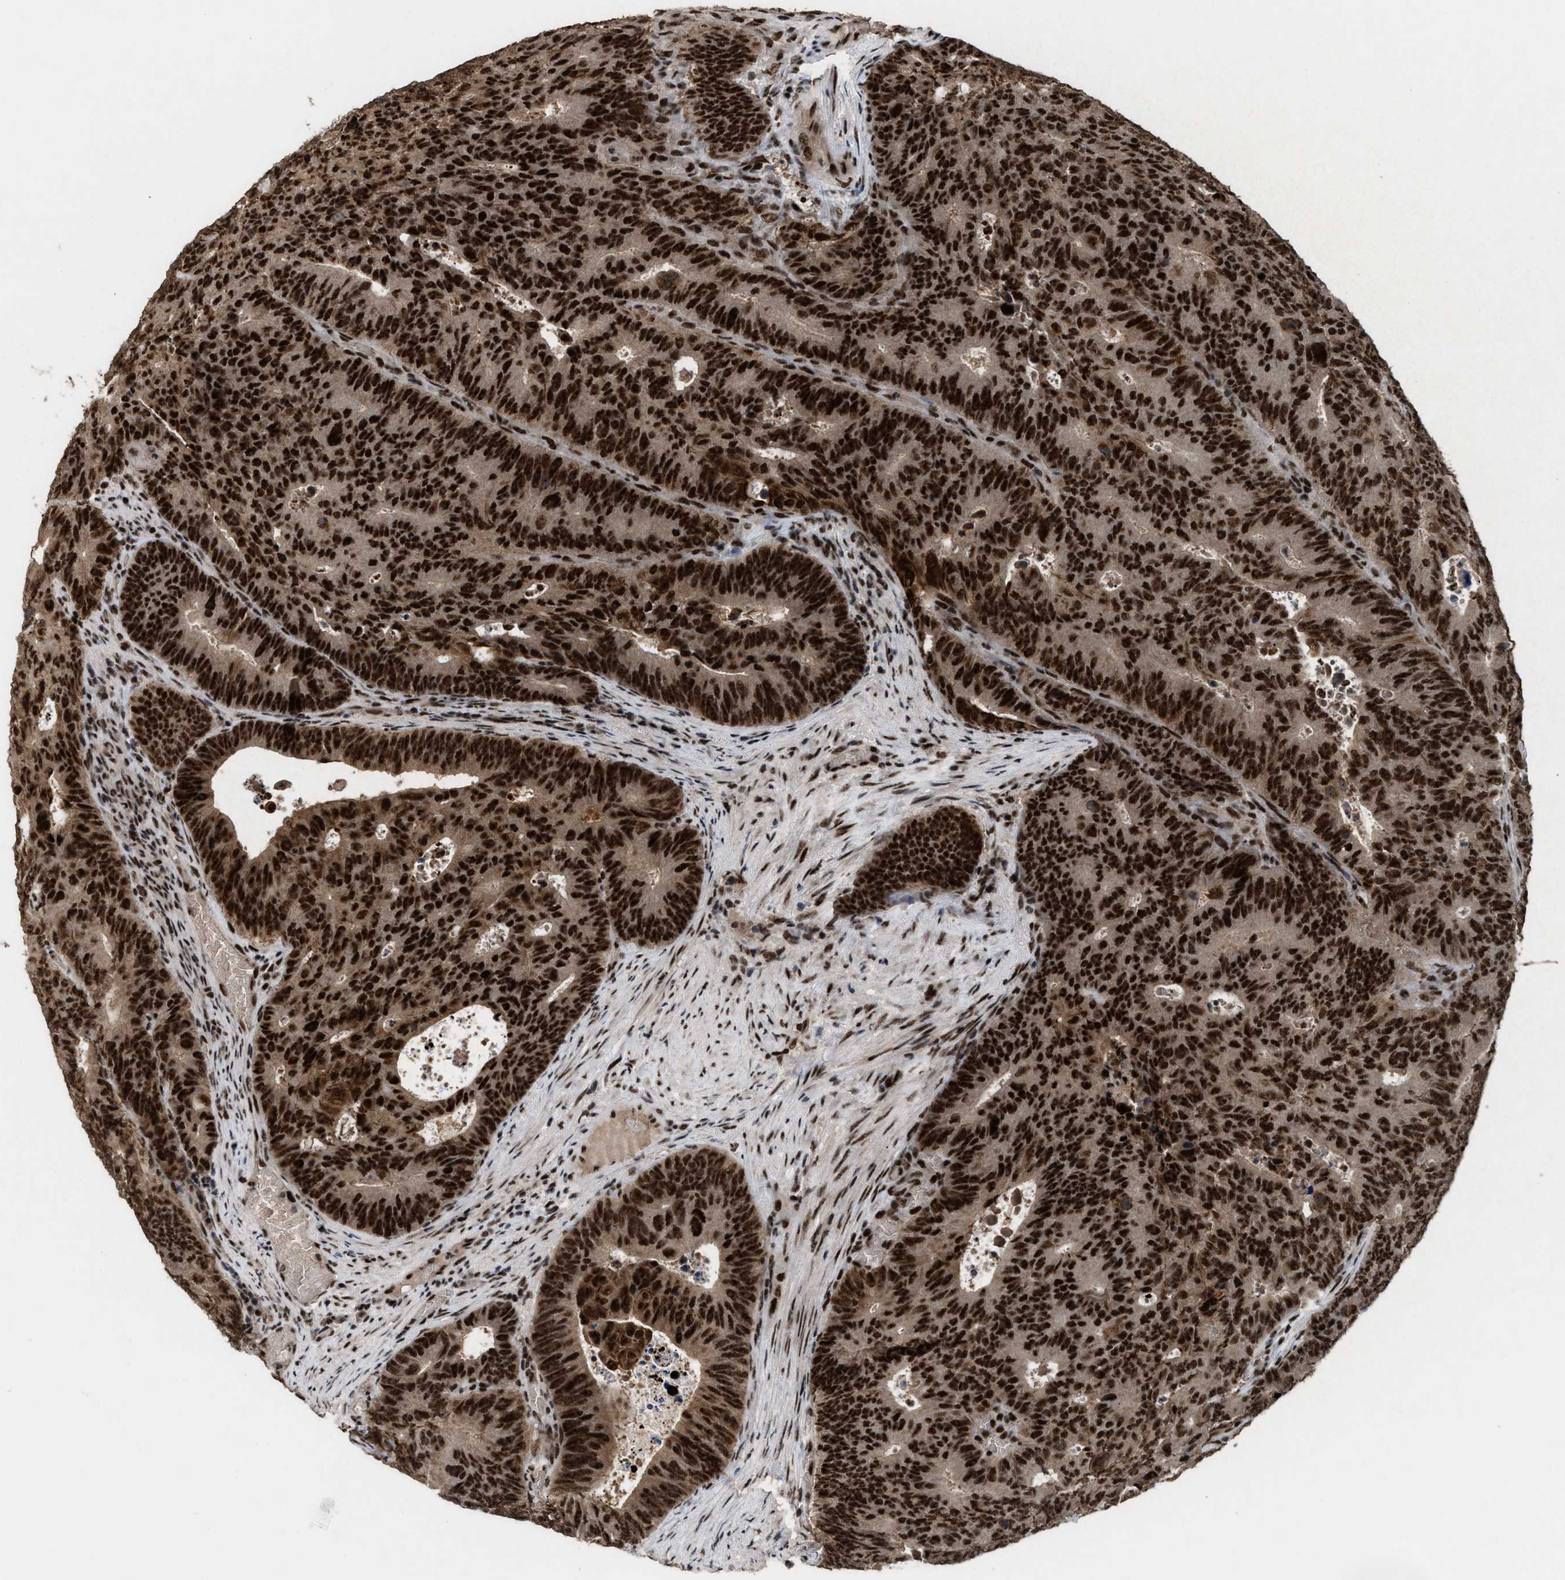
{"staining": {"intensity": "strong", "quantity": ">75%", "location": "nuclear"}, "tissue": "colorectal cancer", "cell_type": "Tumor cells", "image_type": "cancer", "snomed": [{"axis": "morphology", "description": "Adenocarcinoma, NOS"}, {"axis": "topography", "description": "Colon"}], "caption": "IHC image of colorectal adenocarcinoma stained for a protein (brown), which displays high levels of strong nuclear expression in approximately >75% of tumor cells.", "gene": "PRPF4", "patient": {"sex": "male", "age": 87}}